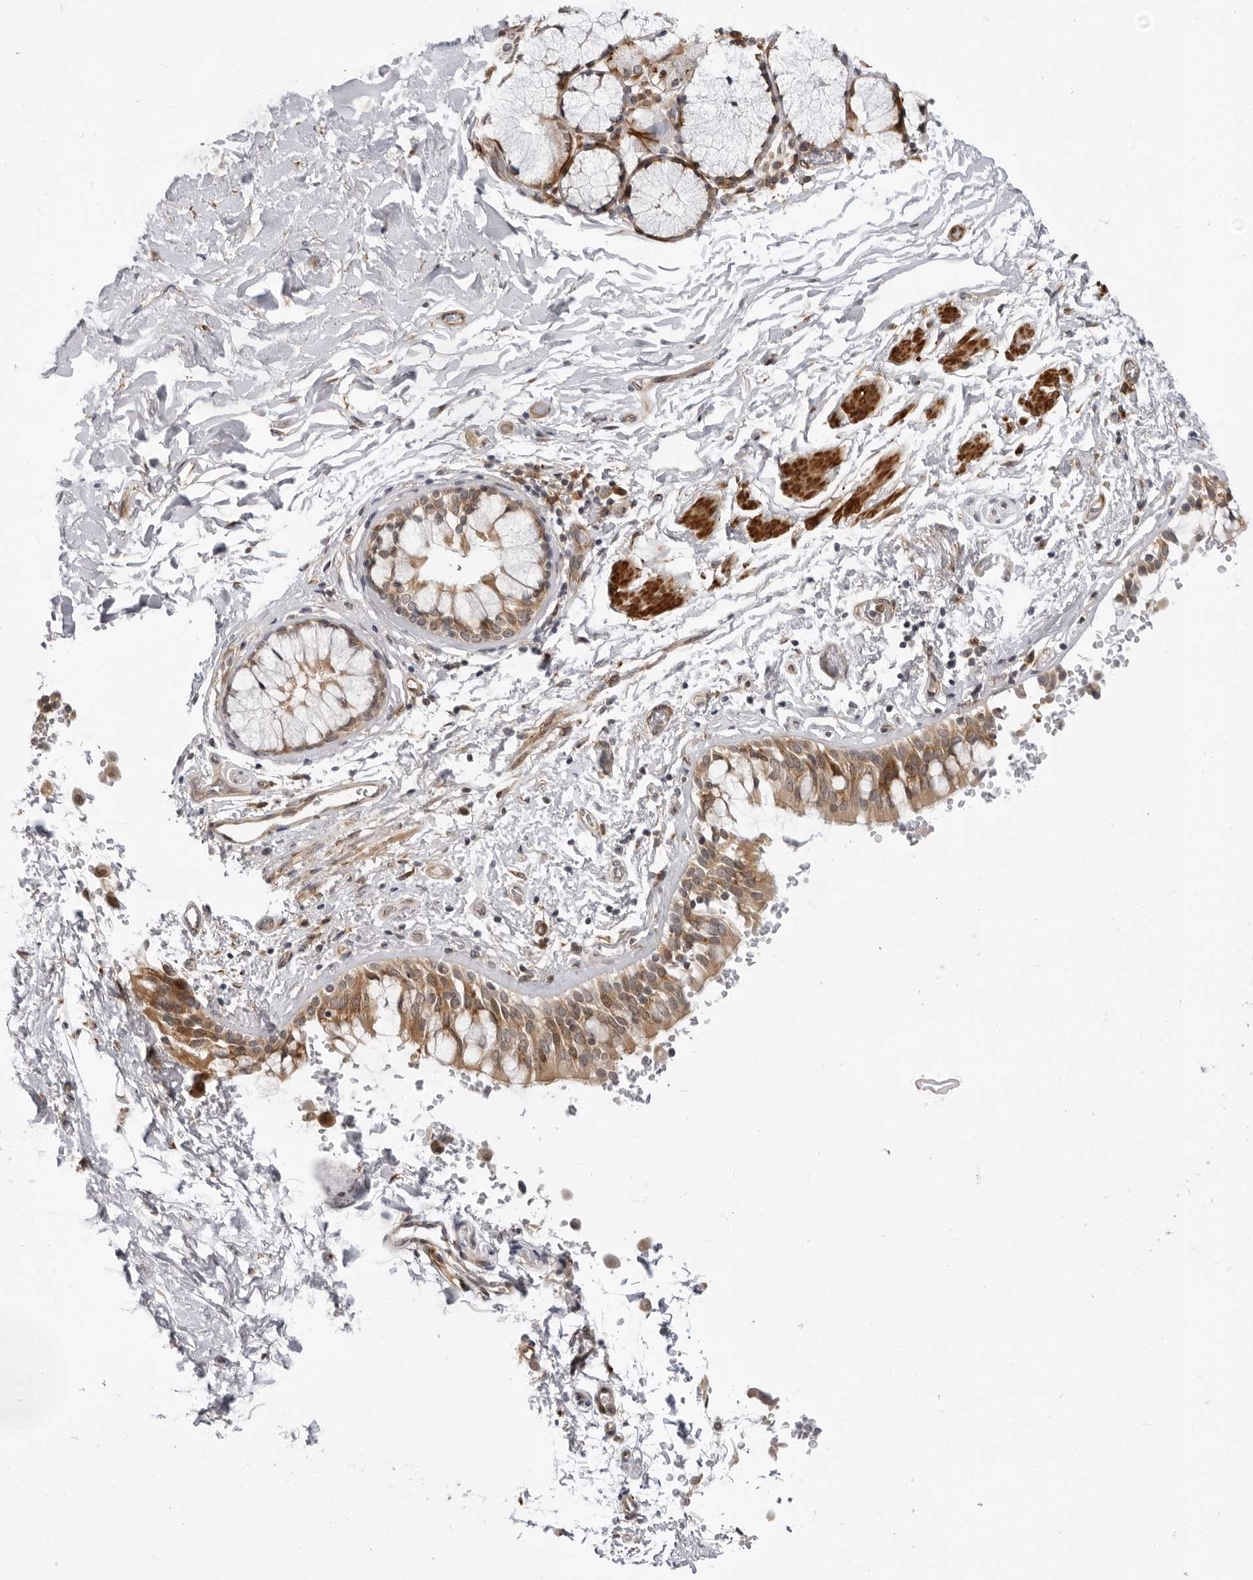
{"staining": {"intensity": "moderate", "quantity": ">75%", "location": "cytoplasmic/membranous"}, "tissue": "bronchus", "cell_type": "Respiratory epithelial cells", "image_type": "normal", "snomed": [{"axis": "morphology", "description": "Normal tissue, NOS"}, {"axis": "morphology", "description": "Inflammation, NOS"}, {"axis": "topography", "description": "Cartilage tissue"}, {"axis": "topography", "description": "Bronchus"}, {"axis": "topography", "description": "Lung"}], "caption": "Protein positivity by immunohistochemistry displays moderate cytoplasmic/membranous expression in about >75% of respiratory epithelial cells in benign bronchus. (DAB IHC with brightfield microscopy, high magnification).", "gene": "SRGAP2", "patient": {"sex": "female", "age": 64}}